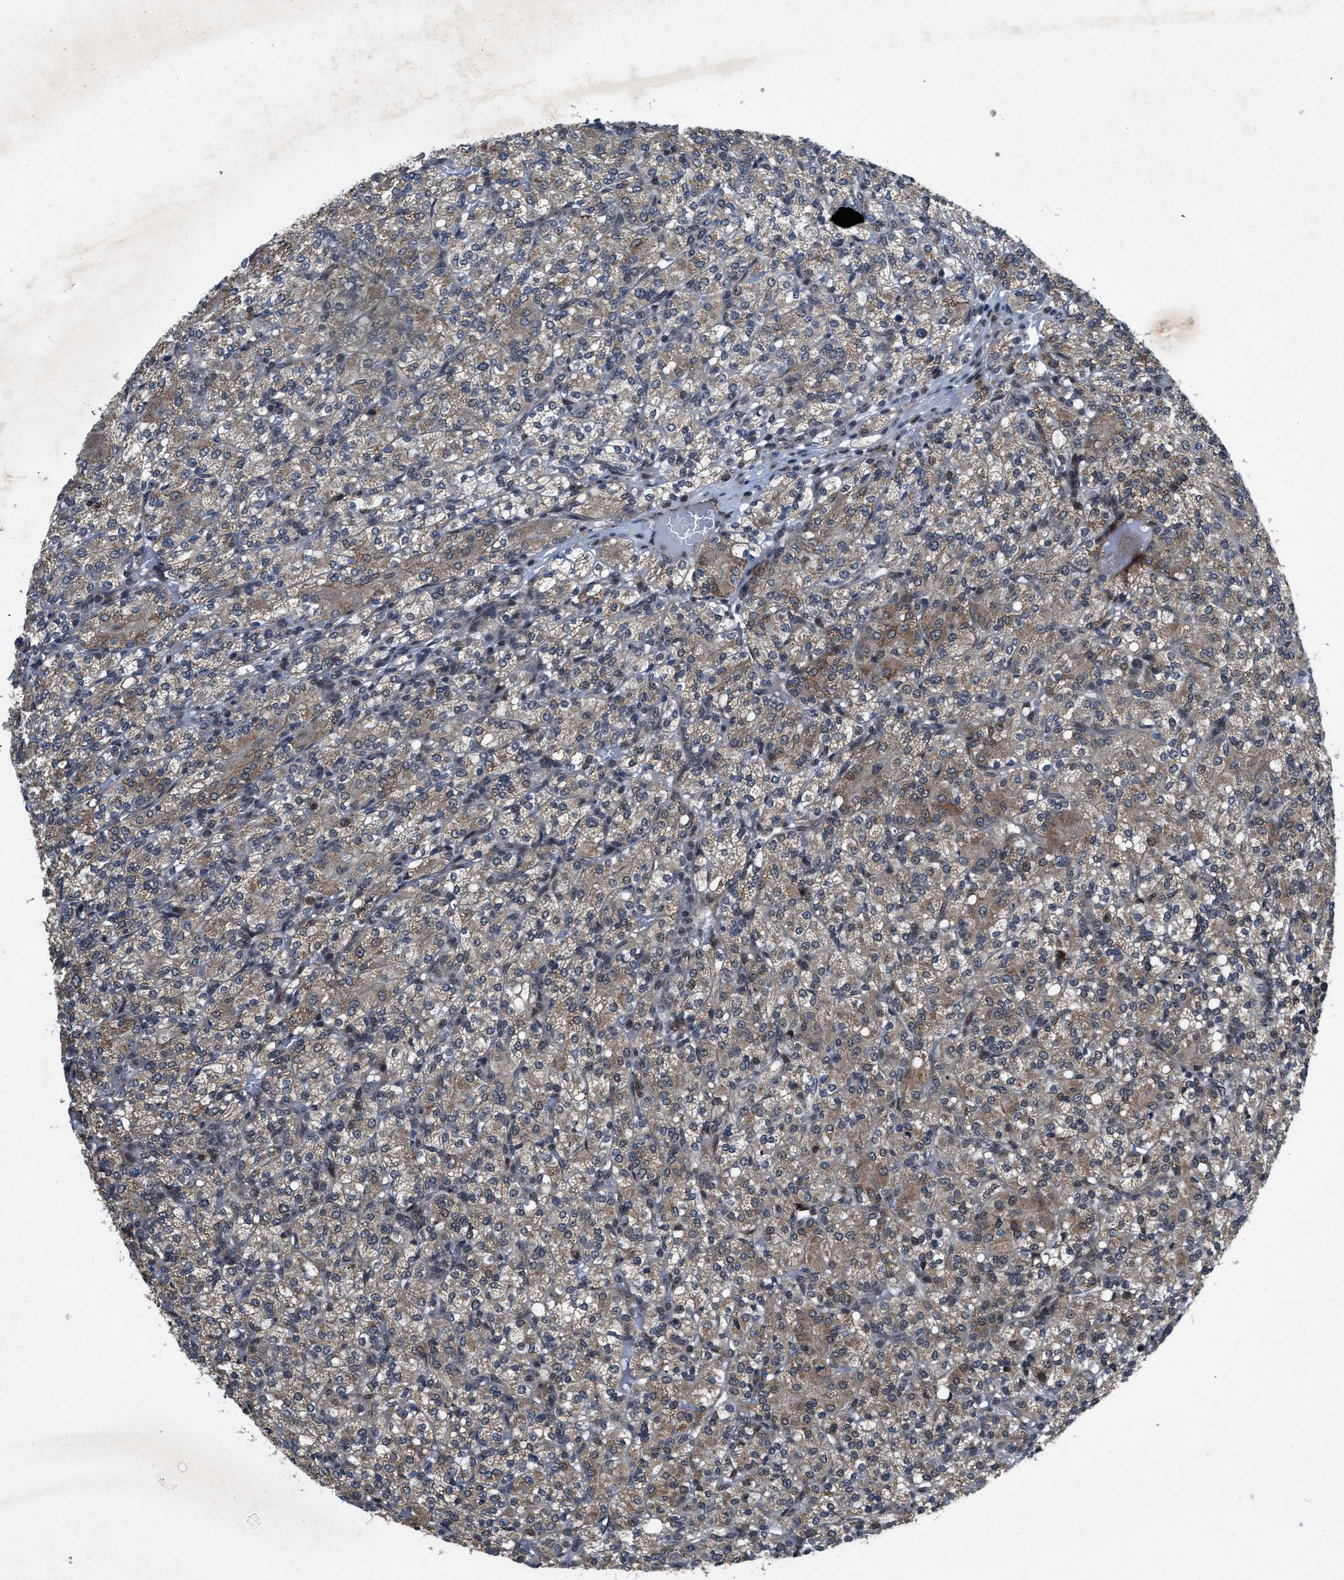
{"staining": {"intensity": "weak", "quantity": ">75%", "location": "cytoplasmic/membranous"}, "tissue": "renal cancer", "cell_type": "Tumor cells", "image_type": "cancer", "snomed": [{"axis": "morphology", "description": "Adenocarcinoma, NOS"}, {"axis": "topography", "description": "Kidney"}], "caption": "Renal cancer (adenocarcinoma) stained for a protein (brown) reveals weak cytoplasmic/membranous positive expression in about >75% of tumor cells.", "gene": "ZNHIT1", "patient": {"sex": "male", "age": 77}}